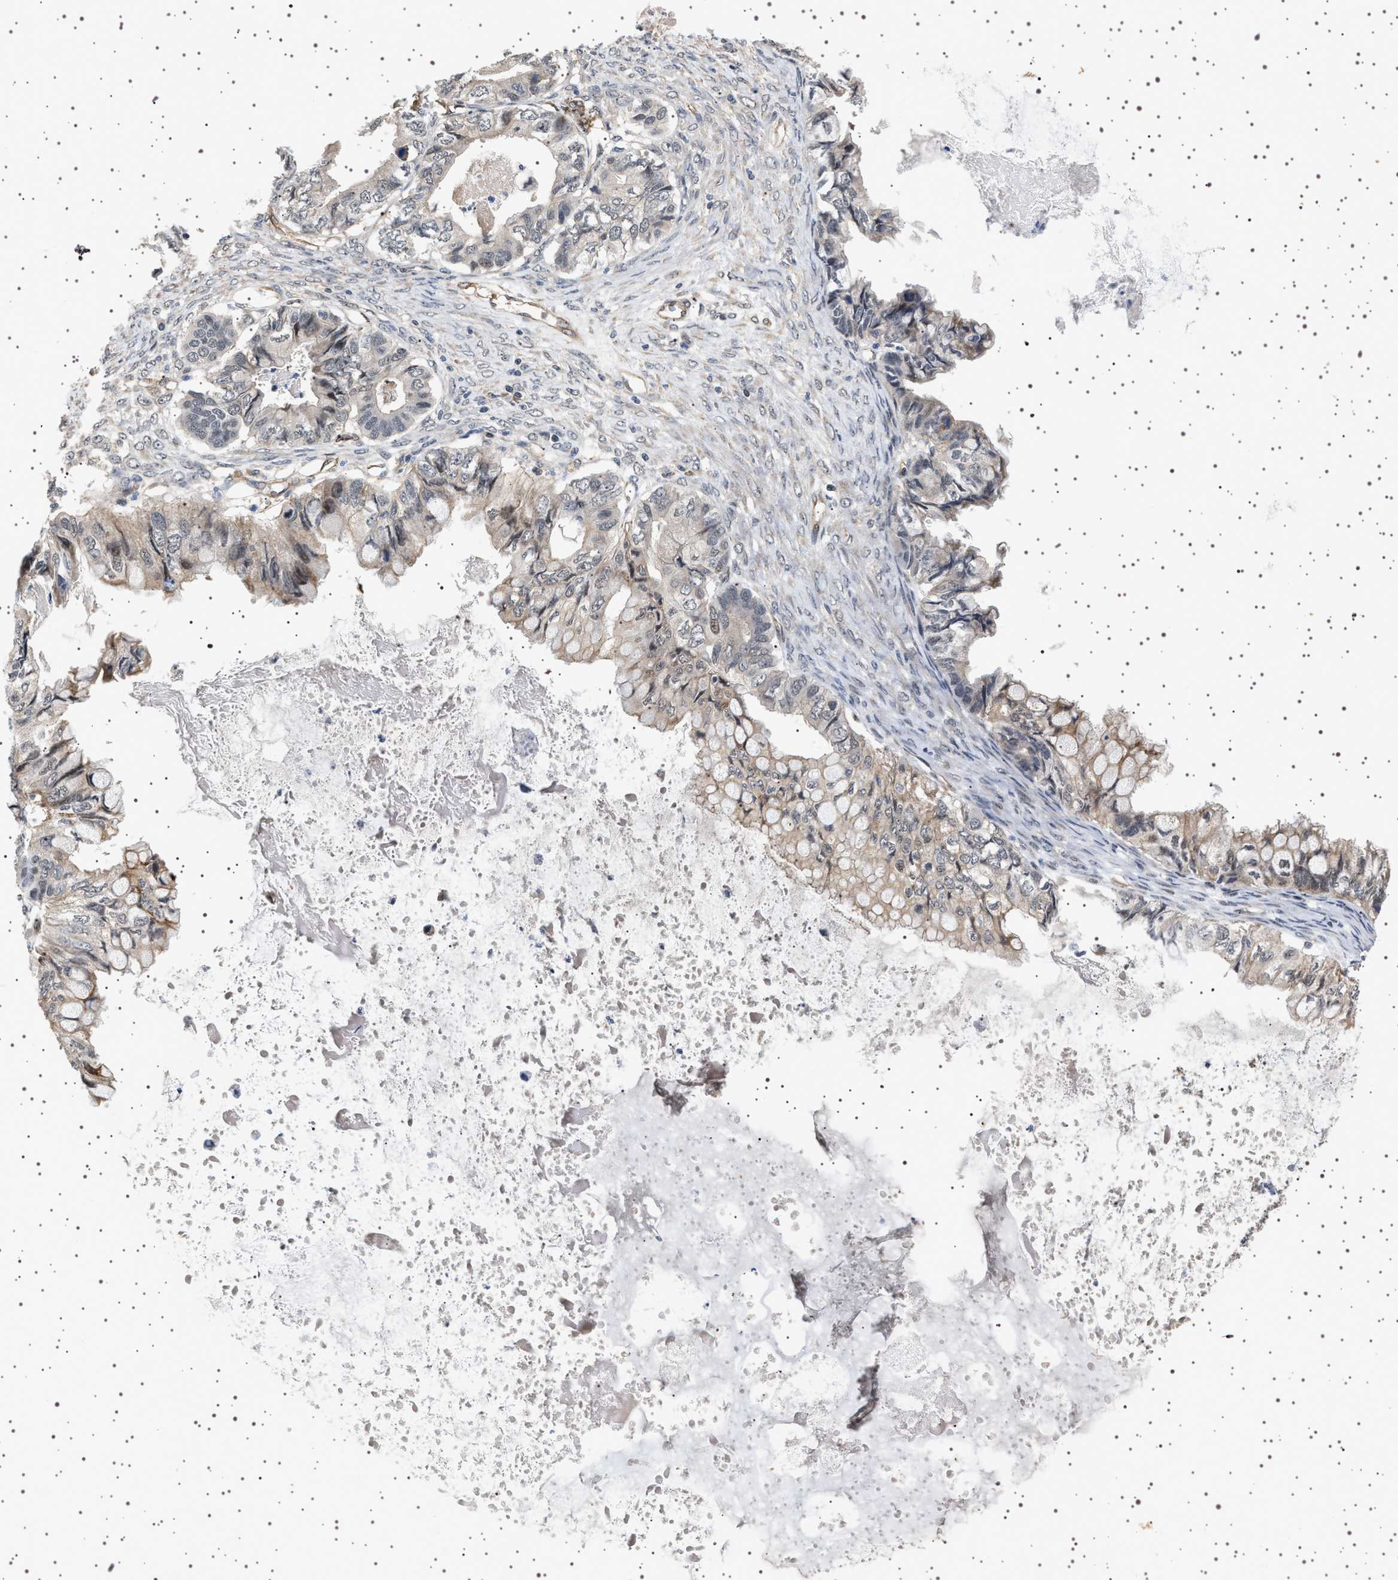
{"staining": {"intensity": "weak", "quantity": "25%-75%", "location": "cytoplasmic/membranous"}, "tissue": "ovarian cancer", "cell_type": "Tumor cells", "image_type": "cancer", "snomed": [{"axis": "morphology", "description": "Cystadenocarcinoma, mucinous, NOS"}, {"axis": "topography", "description": "Ovary"}], "caption": "Brown immunohistochemical staining in ovarian mucinous cystadenocarcinoma exhibits weak cytoplasmic/membranous positivity in approximately 25%-75% of tumor cells.", "gene": "BAG3", "patient": {"sex": "female", "age": 80}}